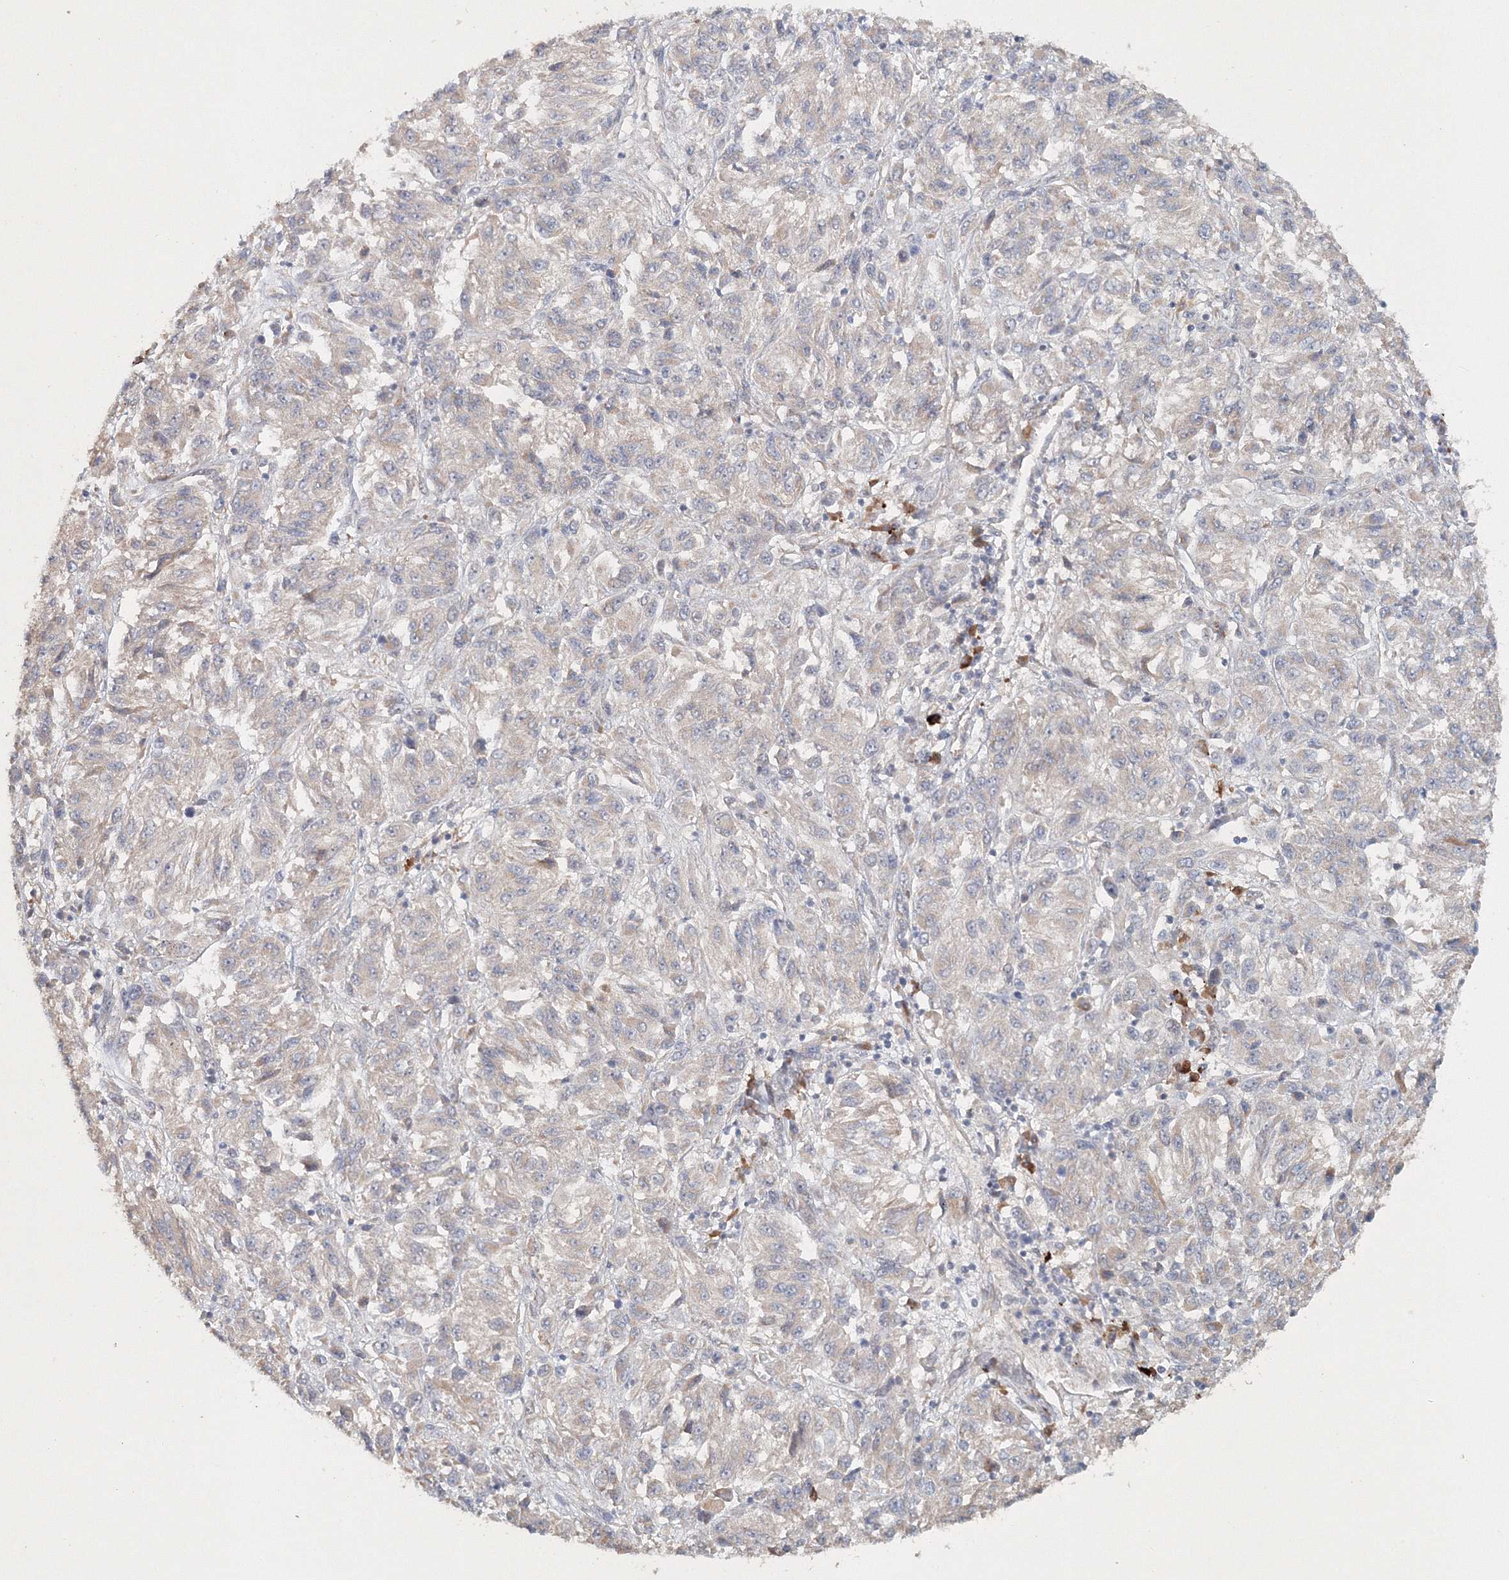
{"staining": {"intensity": "negative", "quantity": "none", "location": "none"}, "tissue": "melanoma", "cell_type": "Tumor cells", "image_type": "cancer", "snomed": [{"axis": "morphology", "description": "Malignant melanoma, Metastatic site"}, {"axis": "topography", "description": "Lung"}], "caption": "High magnification brightfield microscopy of melanoma stained with DAB (3,3'-diaminobenzidine) (brown) and counterstained with hematoxylin (blue): tumor cells show no significant staining.", "gene": "NALF2", "patient": {"sex": "male", "age": 64}}